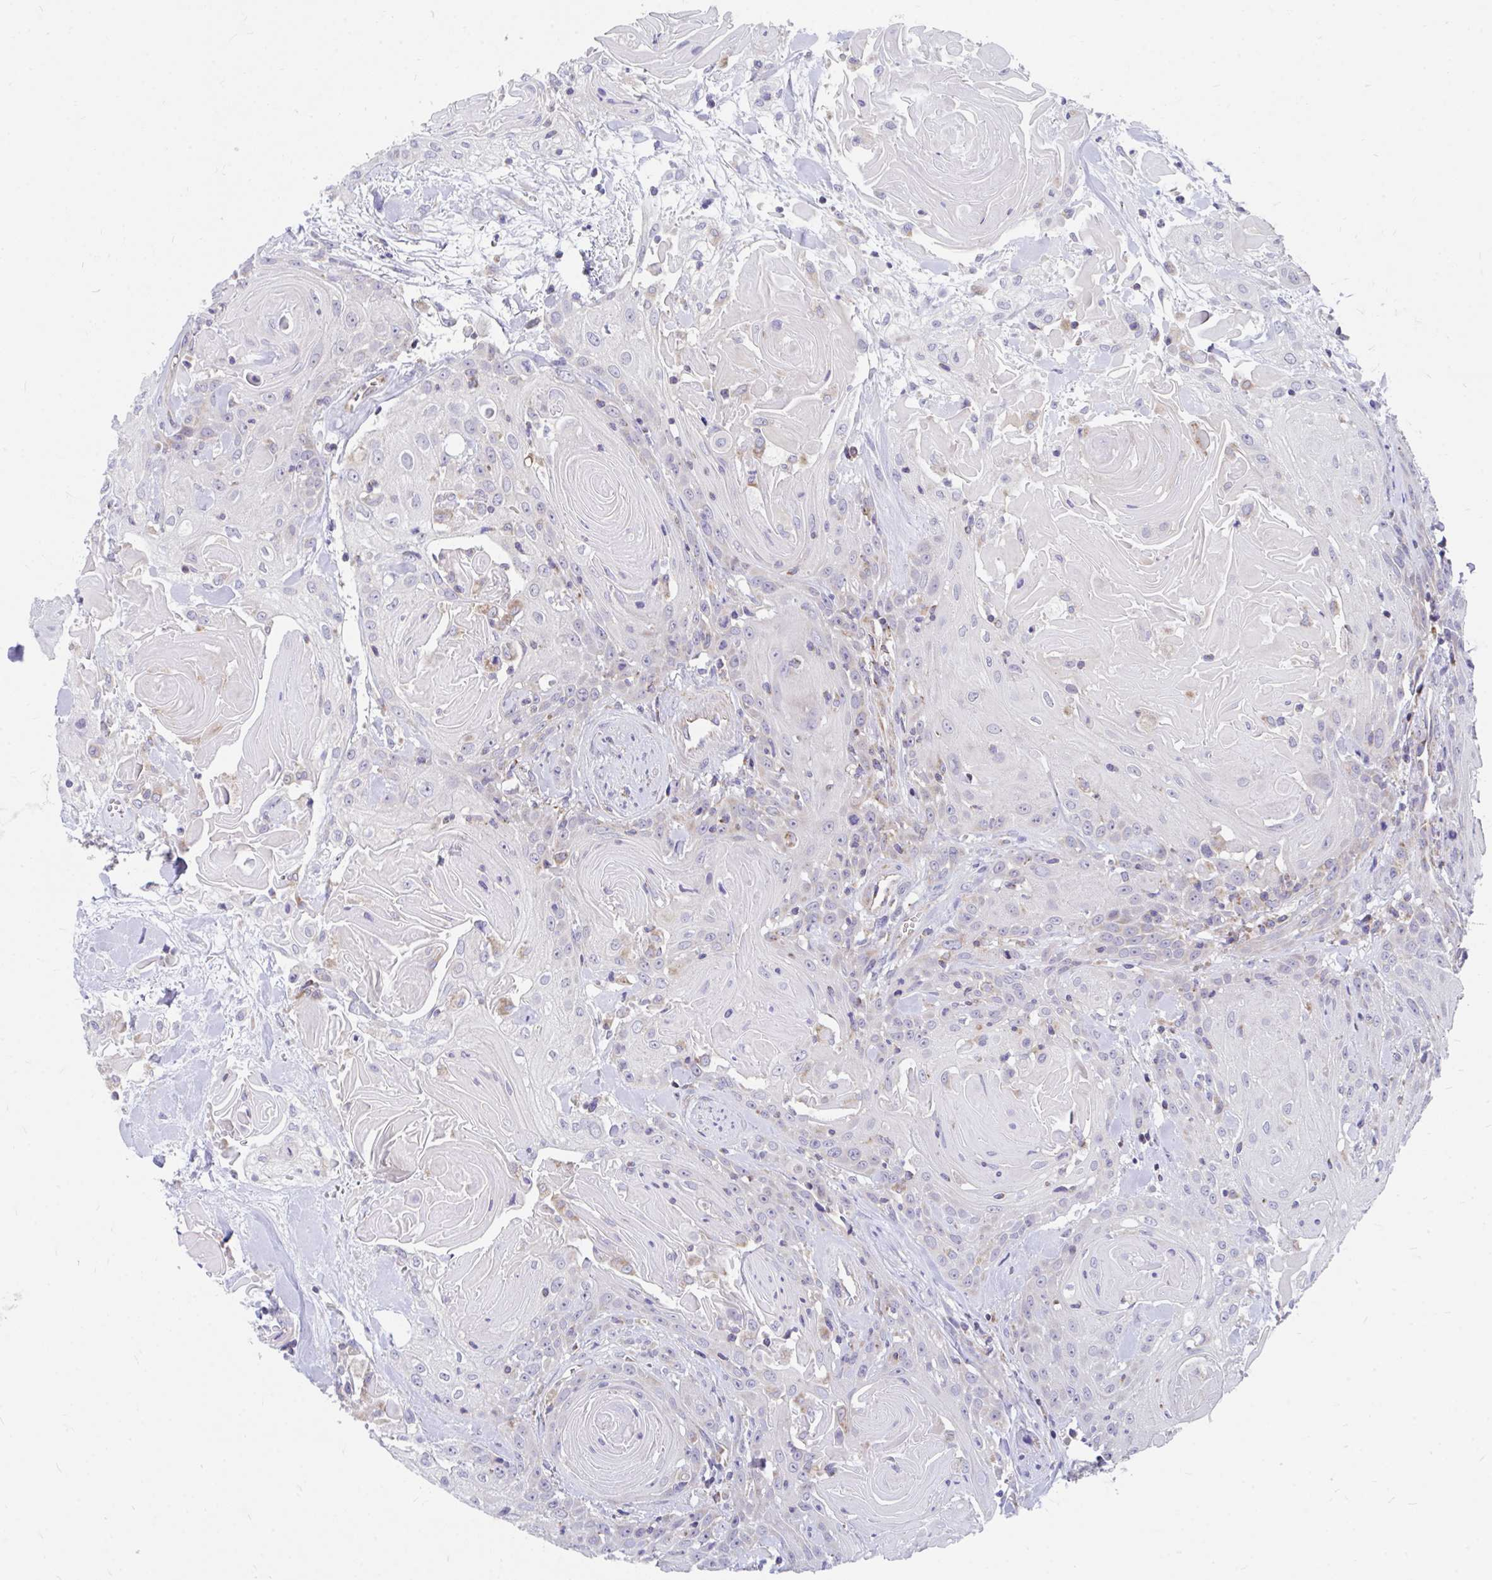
{"staining": {"intensity": "negative", "quantity": "none", "location": "none"}, "tissue": "head and neck cancer", "cell_type": "Tumor cells", "image_type": "cancer", "snomed": [{"axis": "morphology", "description": "Squamous cell carcinoma, NOS"}, {"axis": "topography", "description": "Head-Neck"}], "caption": "IHC image of head and neck cancer (squamous cell carcinoma) stained for a protein (brown), which demonstrates no staining in tumor cells.", "gene": "FHIP1B", "patient": {"sex": "female", "age": 84}}